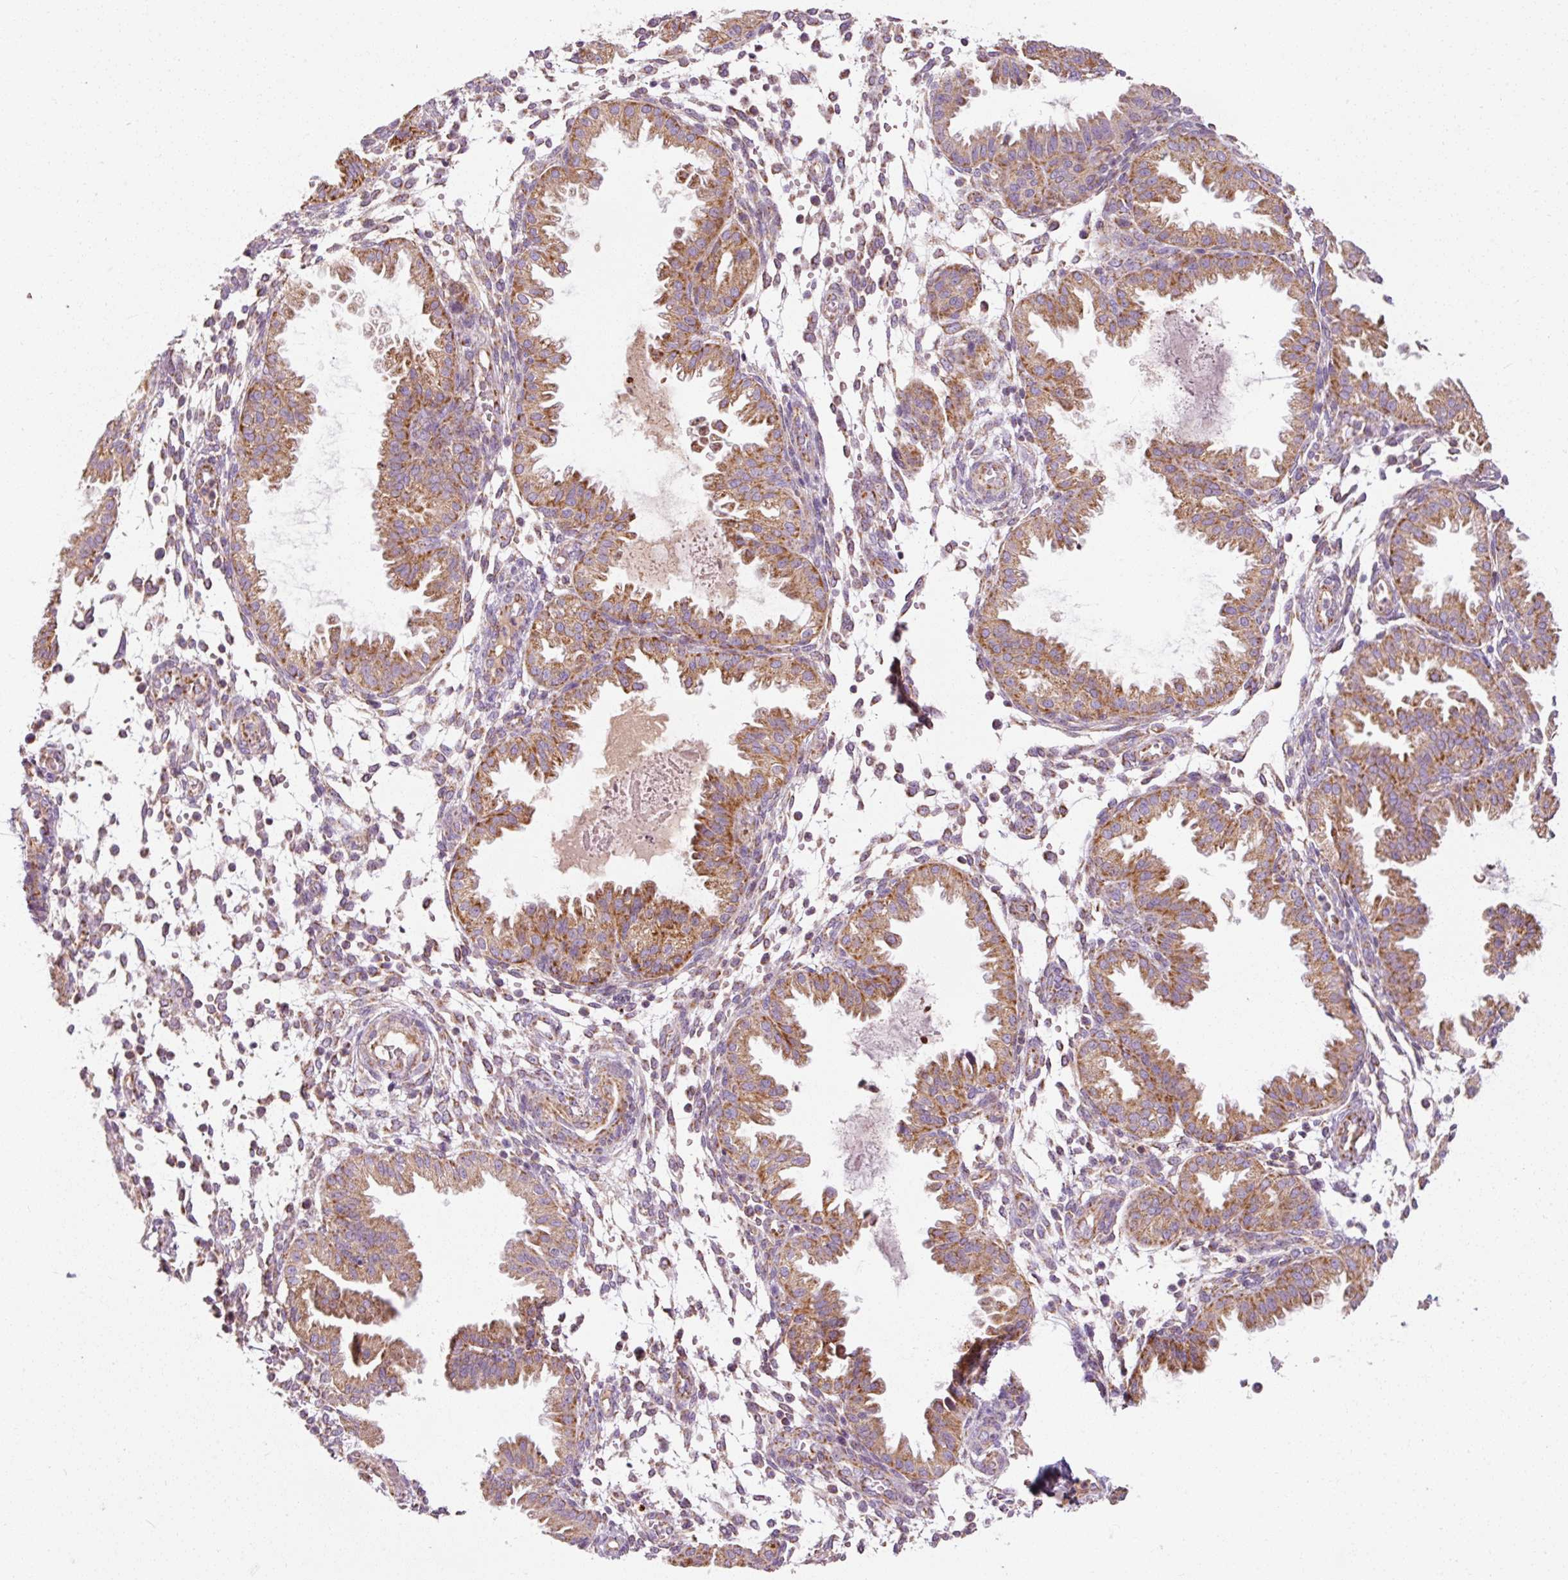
{"staining": {"intensity": "moderate", "quantity": "25%-75%", "location": "cytoplasmic/membranous"}, "tissue": "endometrium", "cell_type": "Cells in endometrial stroma", "image_type": "normal", "snomed": [{"axis": "morphology", "description": "Normal tissue, NOS"}, {"axis": "topography", "description": "Endometrium"}], "caption": "A photomicrograph showing moderate cytoplasmic/membranous positivity in about 25%-75% of cells in endometrial stroma in benign endometrium, as visualized by brown immunohistochemical staining.", "gene": "NDUFB4", "patient": {"sex": "female", "age": 33}}